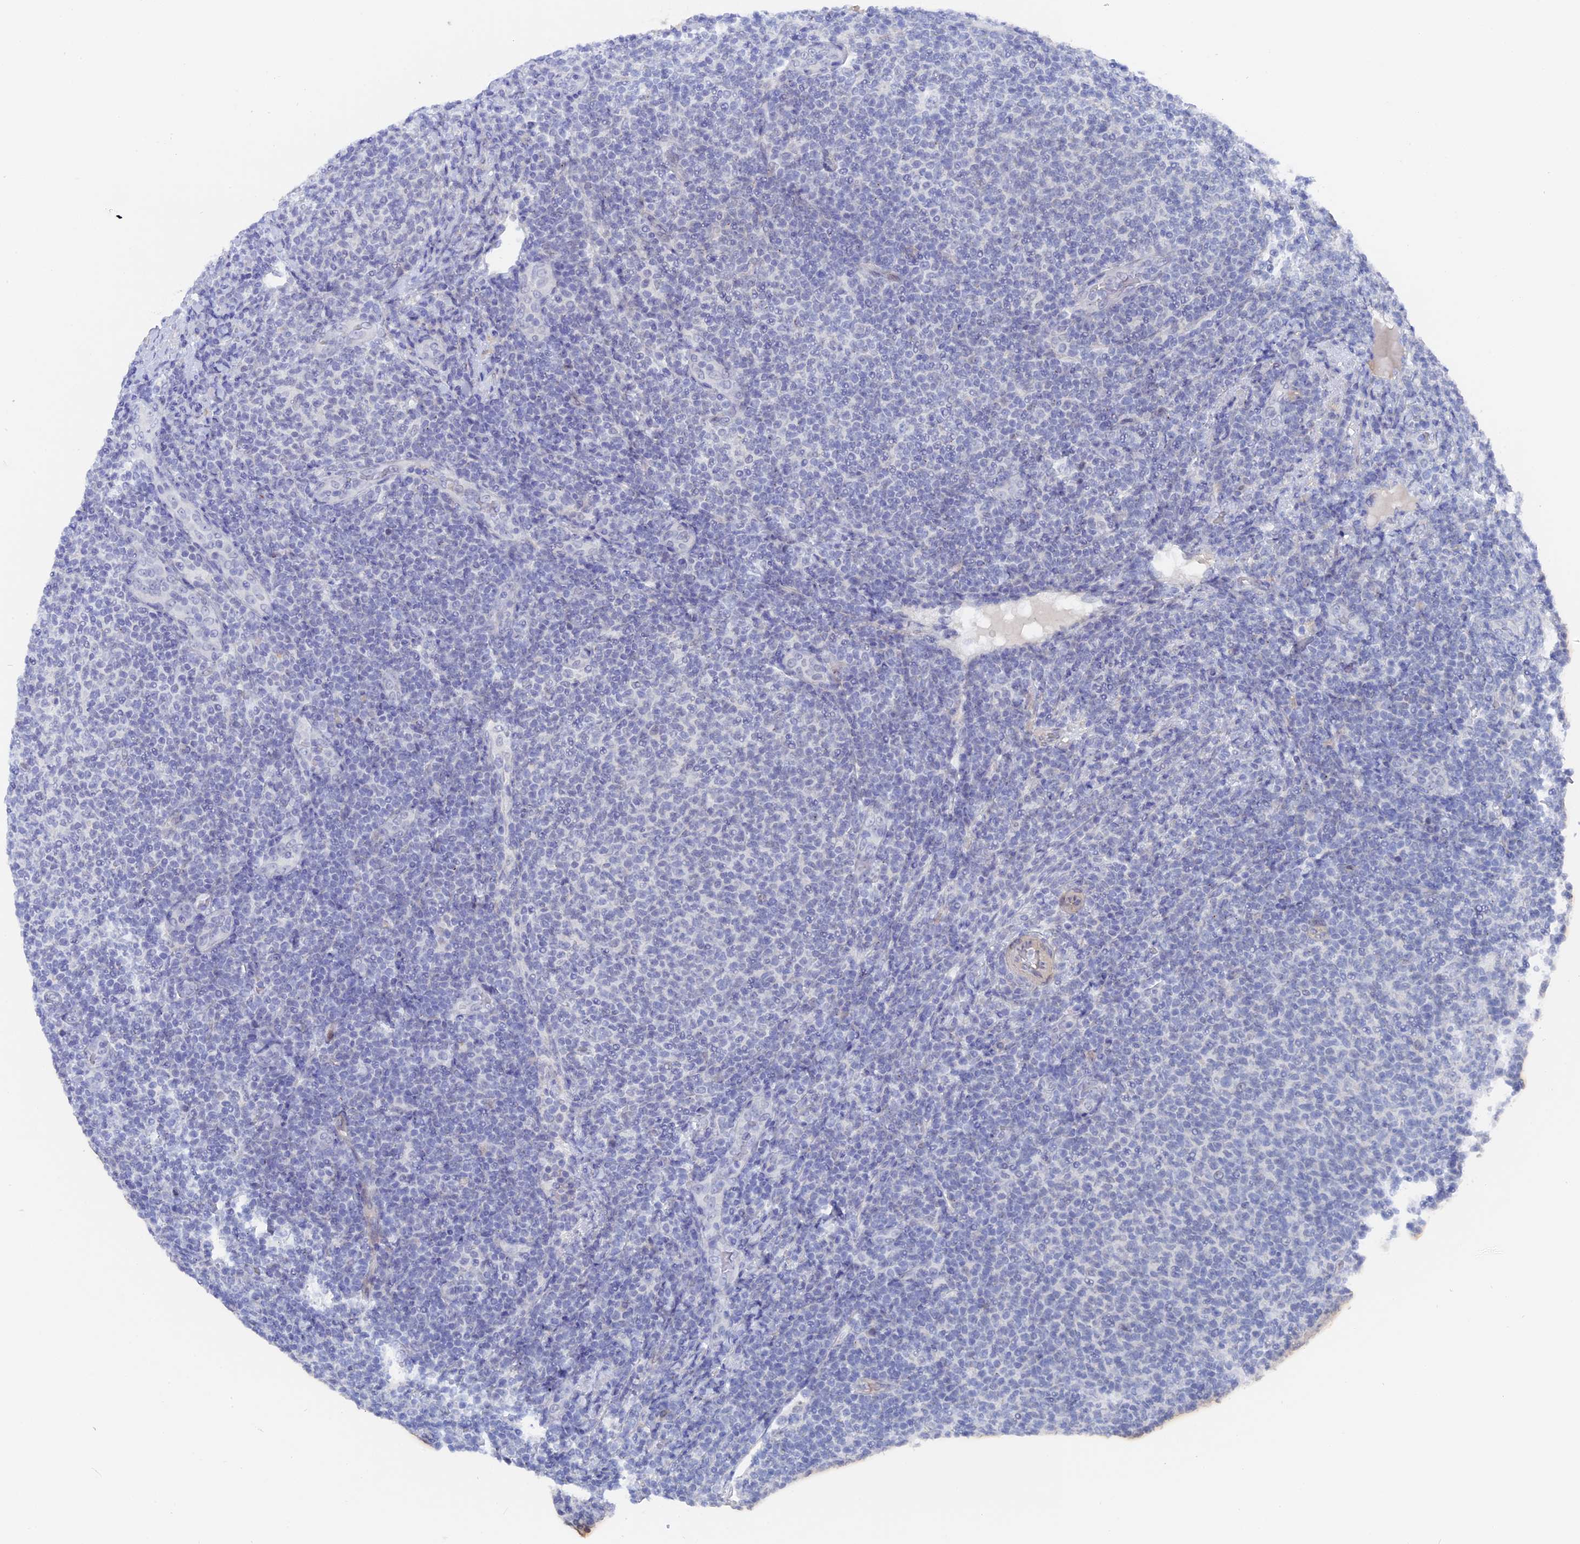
{"staining": {"intensity": "negative", "quantity": "none", "location": "none"}, "tissue": "lymphoma", "cell_type": "Tumor cells", "image_type": "cancer", "snomed": [{"axis": "morphology", "description": "Malignant lymphoma, non-Hodgkin's type, Low grade"}, {"axis": "topography", "description": "Lymph node"}], "caption": "An IHC histopathology image of lymphoma is shown. There is no staining in tumor cells of lymphoma. (Stains: DAB IHC with hematoxylin counter stain, Microscopy: brightfield microscopy at high magnification).", "gene": "DACT3", "patient": {"sex": "male", "age": 66}}